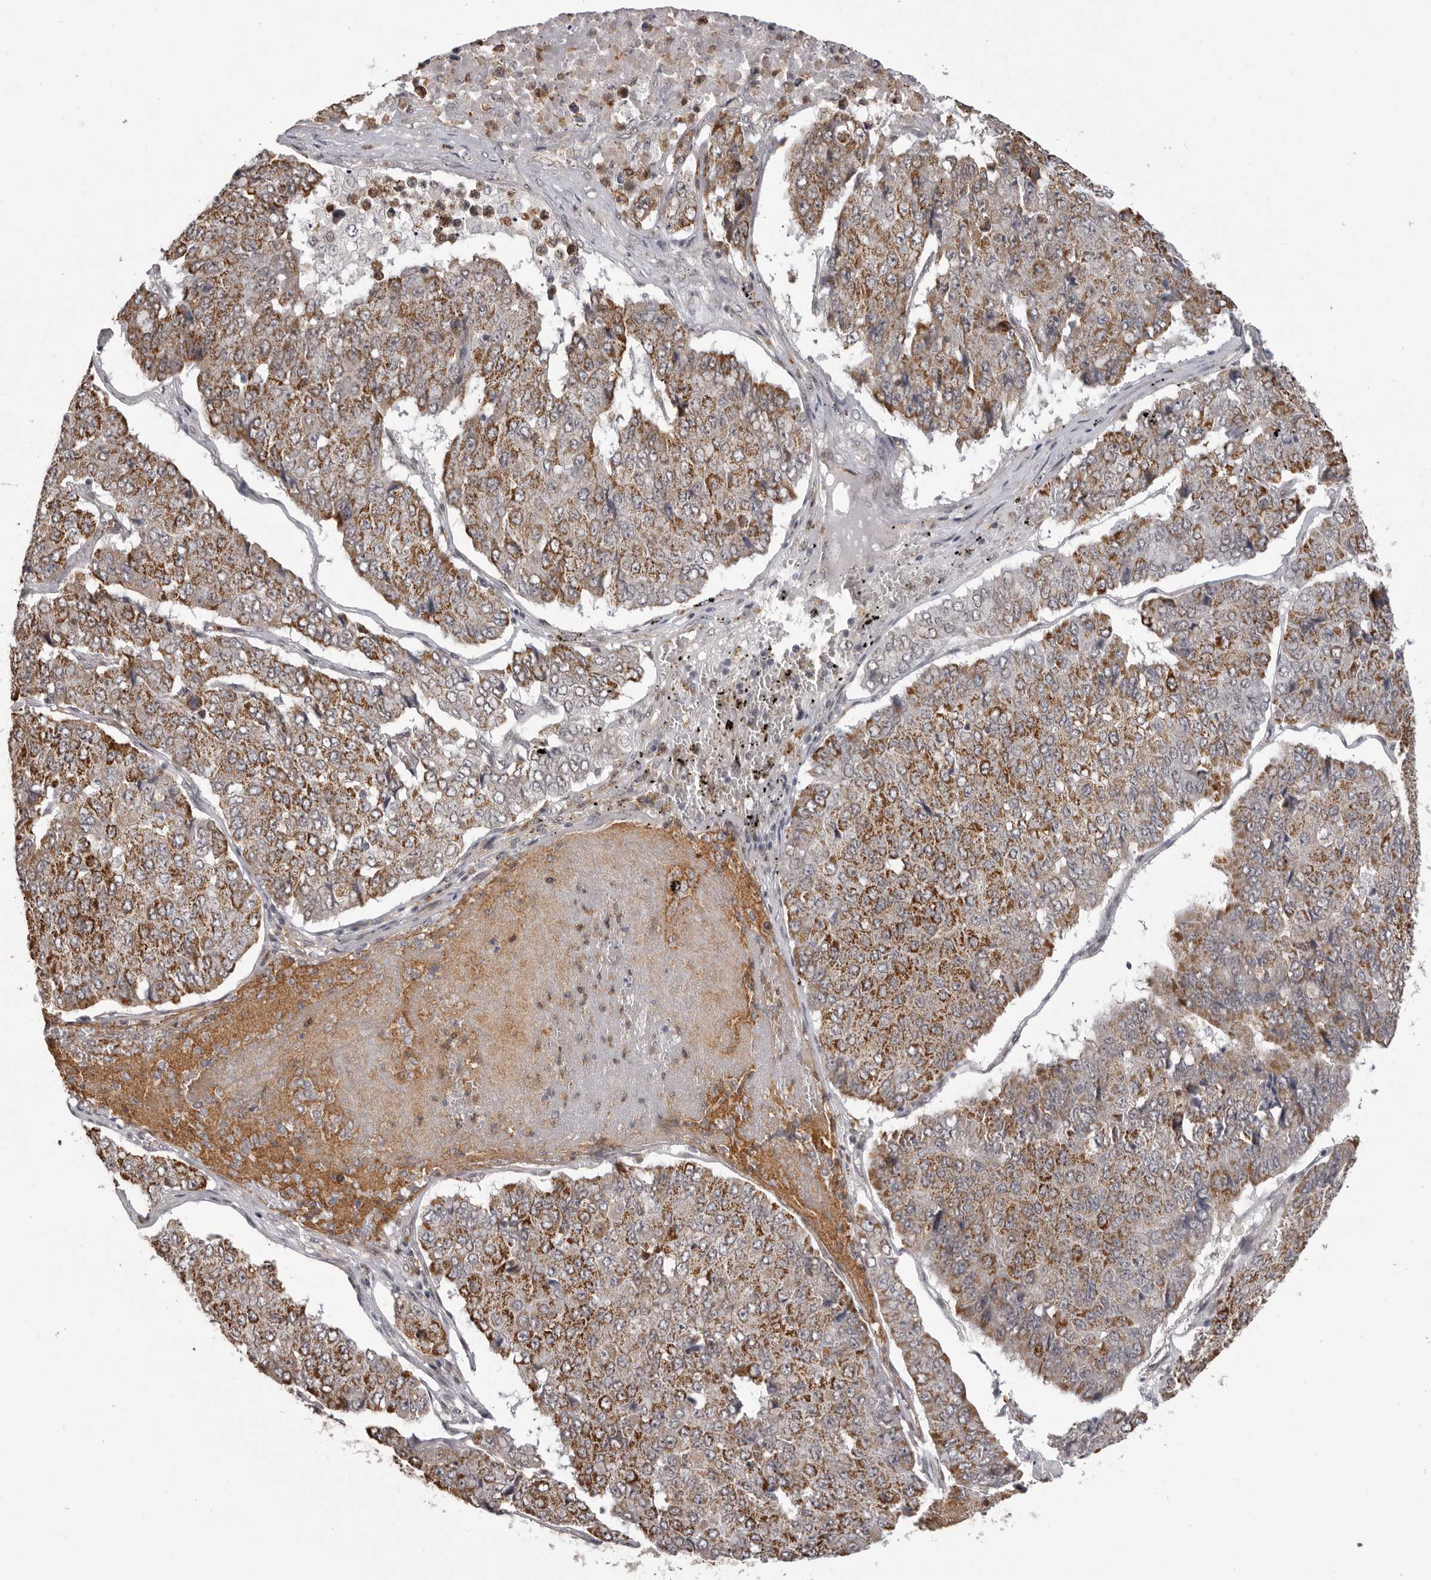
{"staining": {"intensity": "strong", "quantity": "25%-75%", "location": "cytoplasmic/membranous"}, "tissue": "pancreatic cancer", "cell_type": "Tumor cells", "image_type": "cancer", "snomed": [{"axis": "morphology", "description": "Adenocarcinoma, NOS"}, {"axis": "topography", "description": "Pancreas"}], "caption": "A micrograph showing strong cytoplasmic/membranous positivity in about 25%-75% of tumor cells in adenocarcinoma (pancreatic), as visualized by brown immunohistochemical staining.", "gene": "RNF2", "patient": {"sex": "male", "age": 50}}